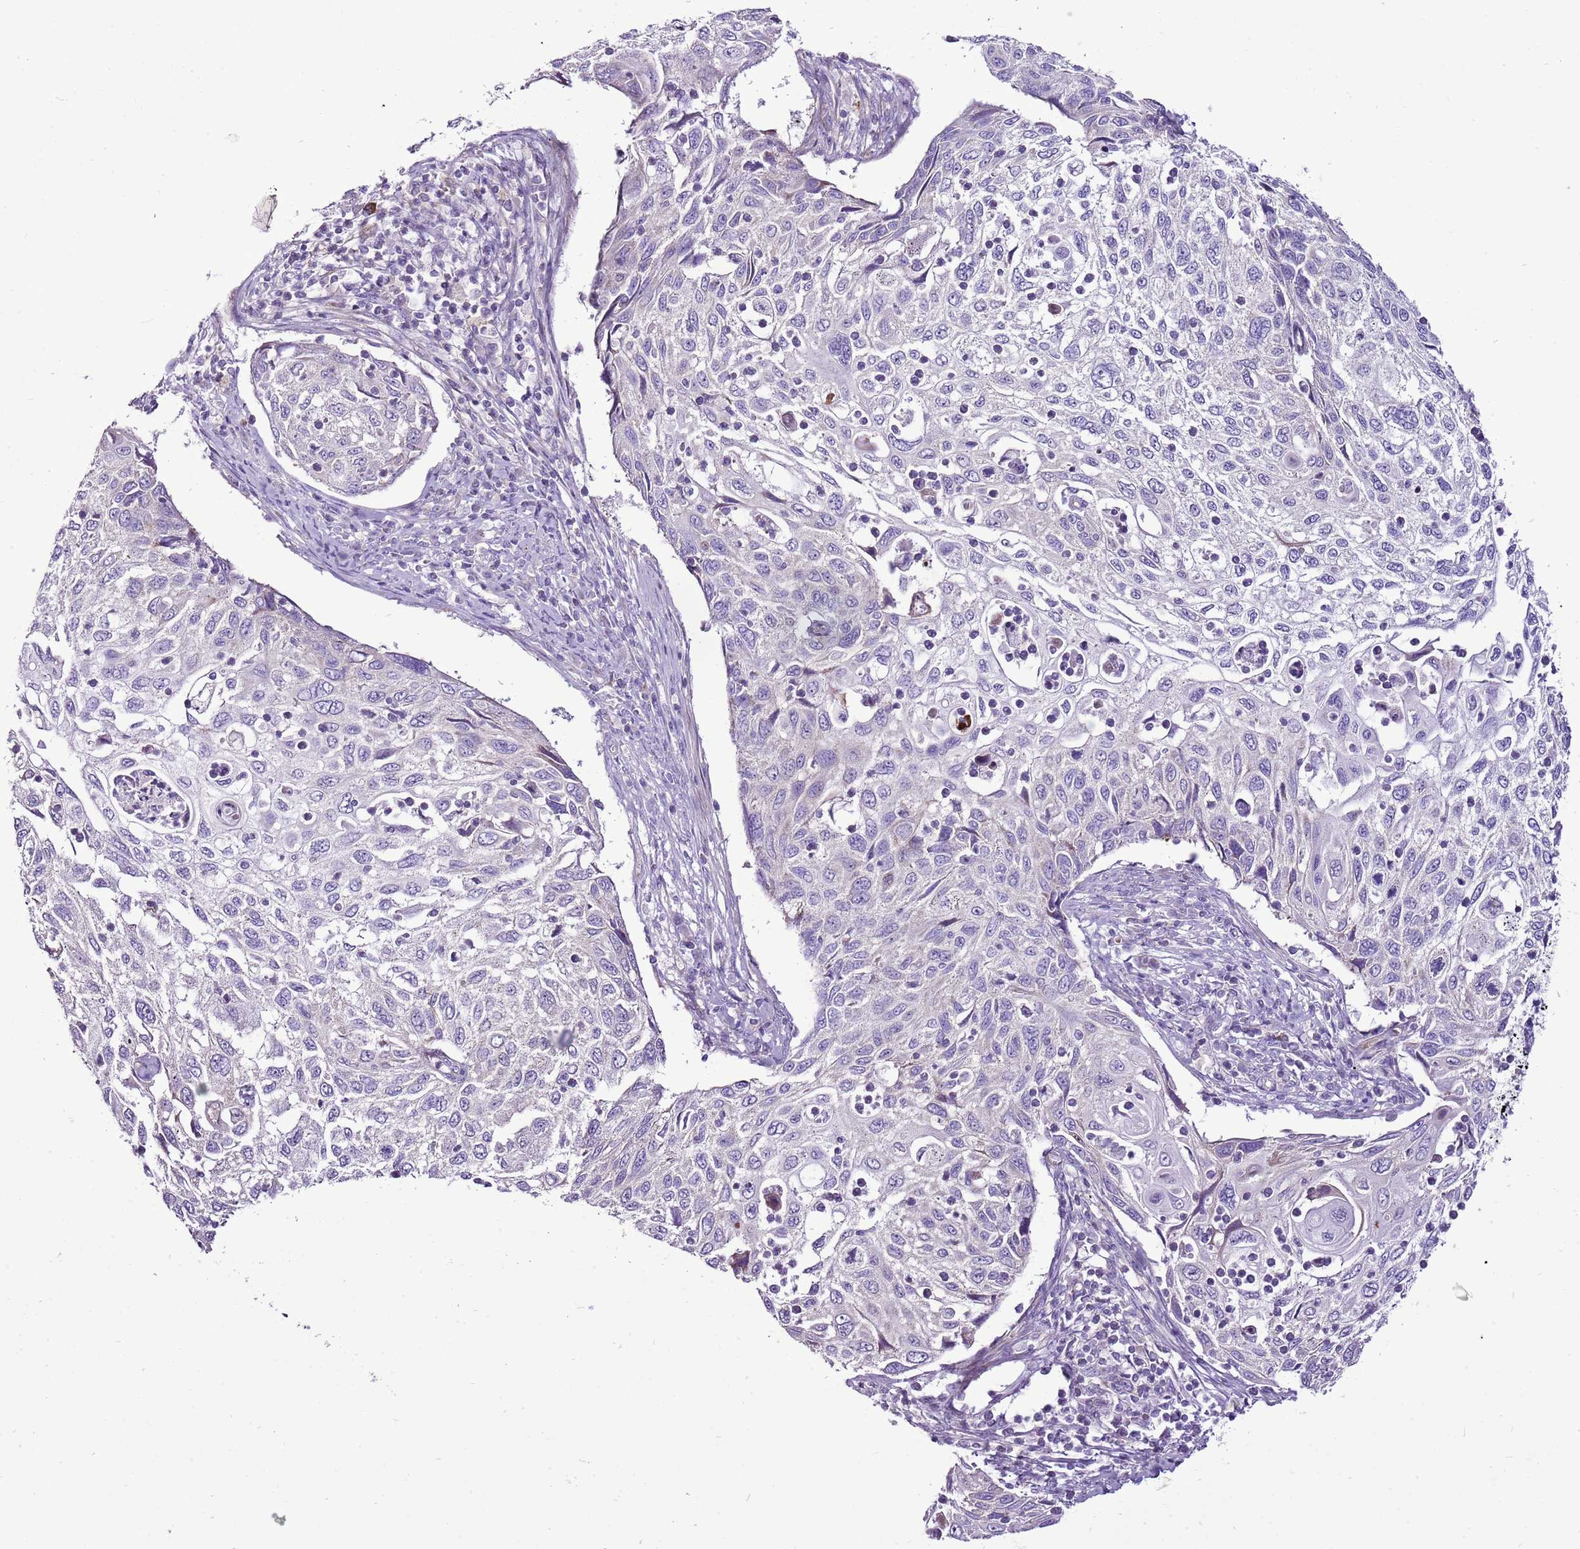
{"staining": {"intensity": "negative", "quantity": "none", "location": "none"}, "tissue": "cervical cancer", "cell_type": "Tumor cells", "image_type": "cancer", "snomed": [{"axis": "morphology", "description": "Squamous cell carcinoma, NOS"}, {"axis": "topography", "description": "Cervix"}], "caption": "Protein analysis of squamous cell carcinoma (cervical) exhibits no significant staining in tumor cells.", "gene": "CHAC2", "patient": {"sex": "female", "age": 70}}